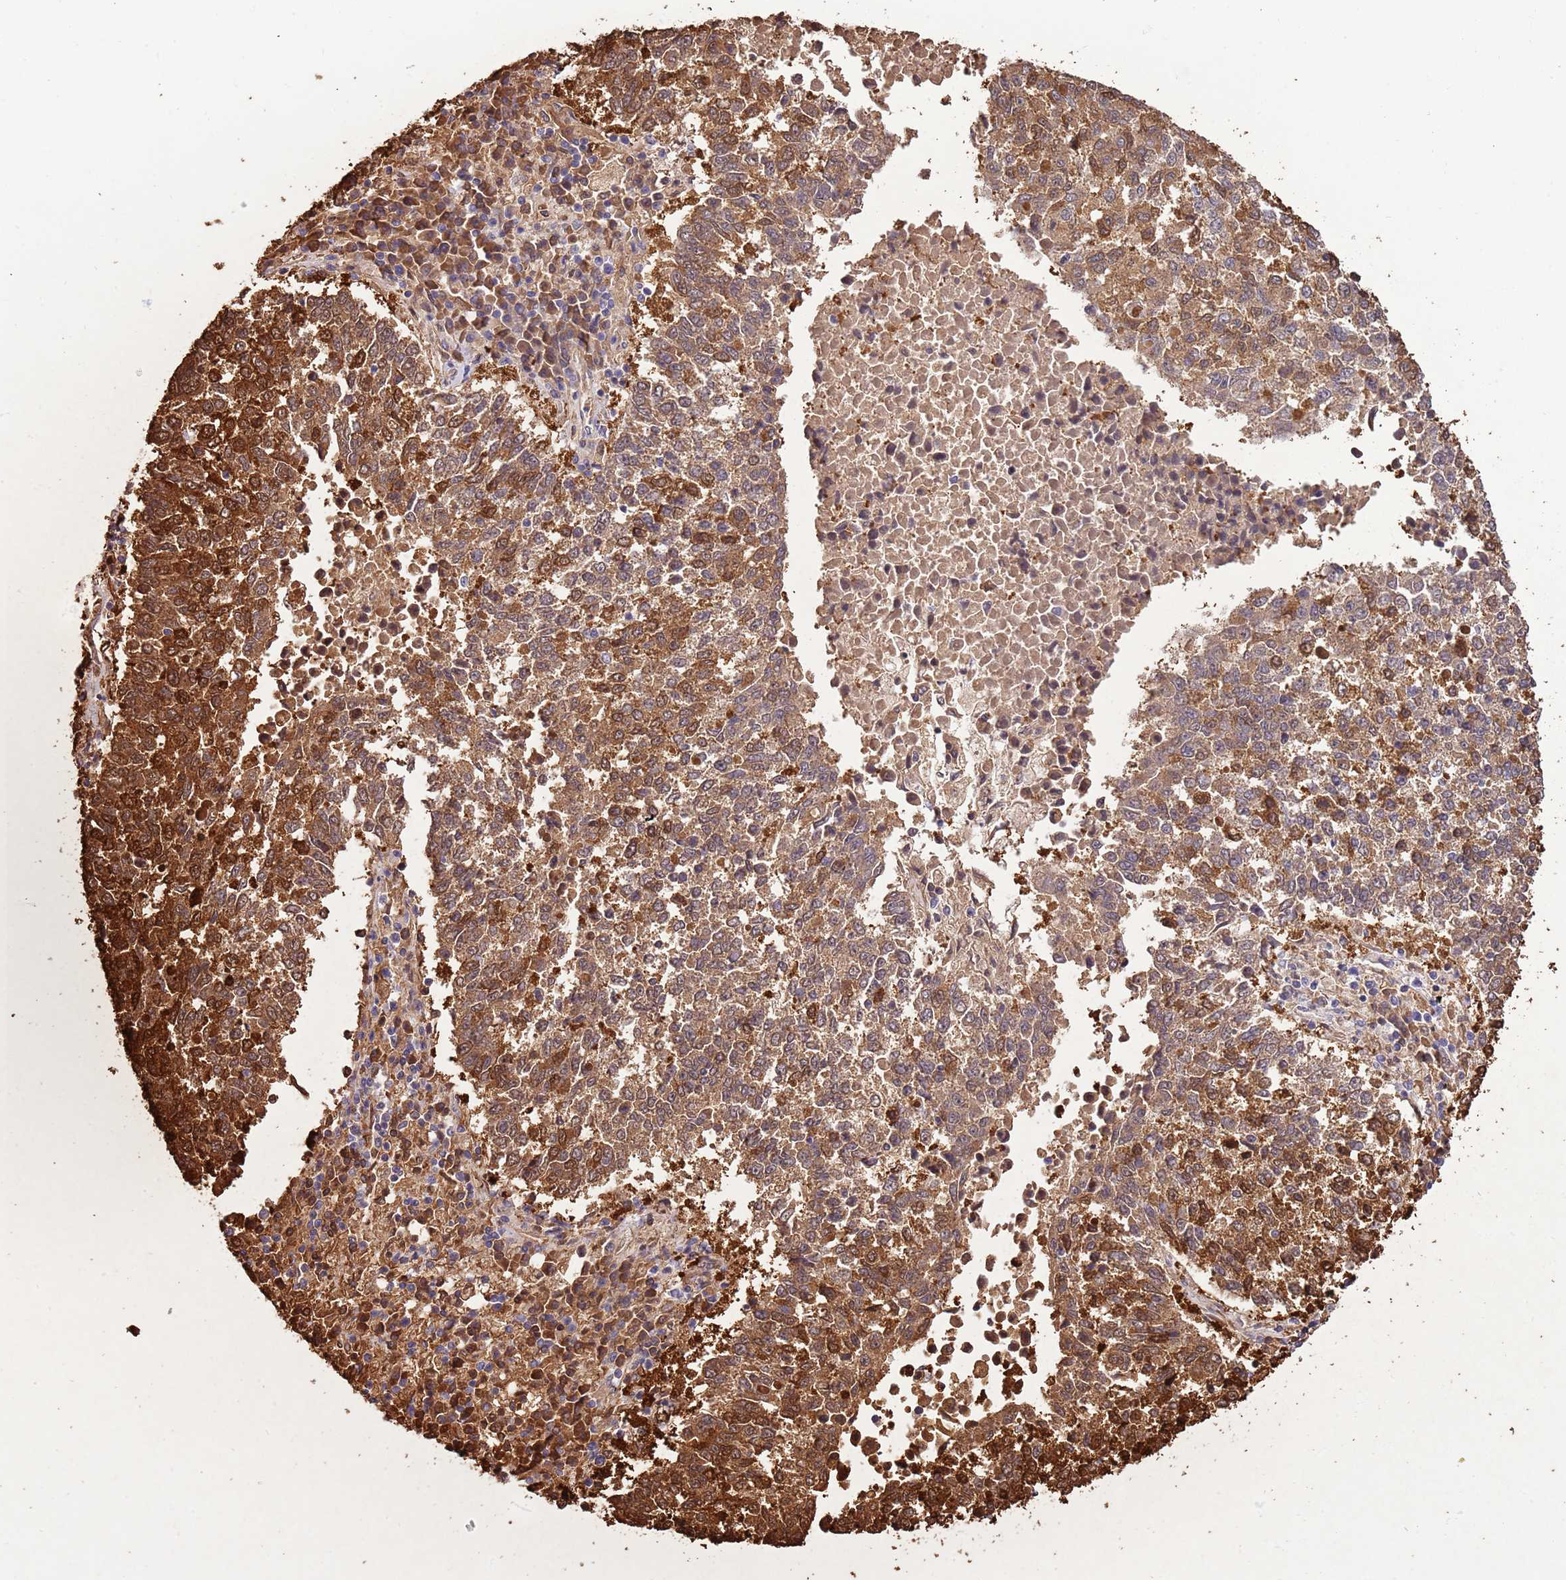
{"staining": {"intensity": "moderate", "quantity": ">75%", "location": "cytoplasmic/membranous"}, "tissue": "lung cancer", "cell_type": "Tumor cells", "image_type": "cancer", "snomed": [{"axis": "morphology", "description": "Squamous cell carcinoma, NOS"}, {"axis": "topography", "description": "Lung"}], "caption": "This photomicrograph demonstrates immunohistochemistry staining of lung cancer, with medium moderate cytoplasmic/membranous staining in about >75% of tumor cells.", "gene": "LAMB4", "patient": {"sex": "male", "age": 73}}